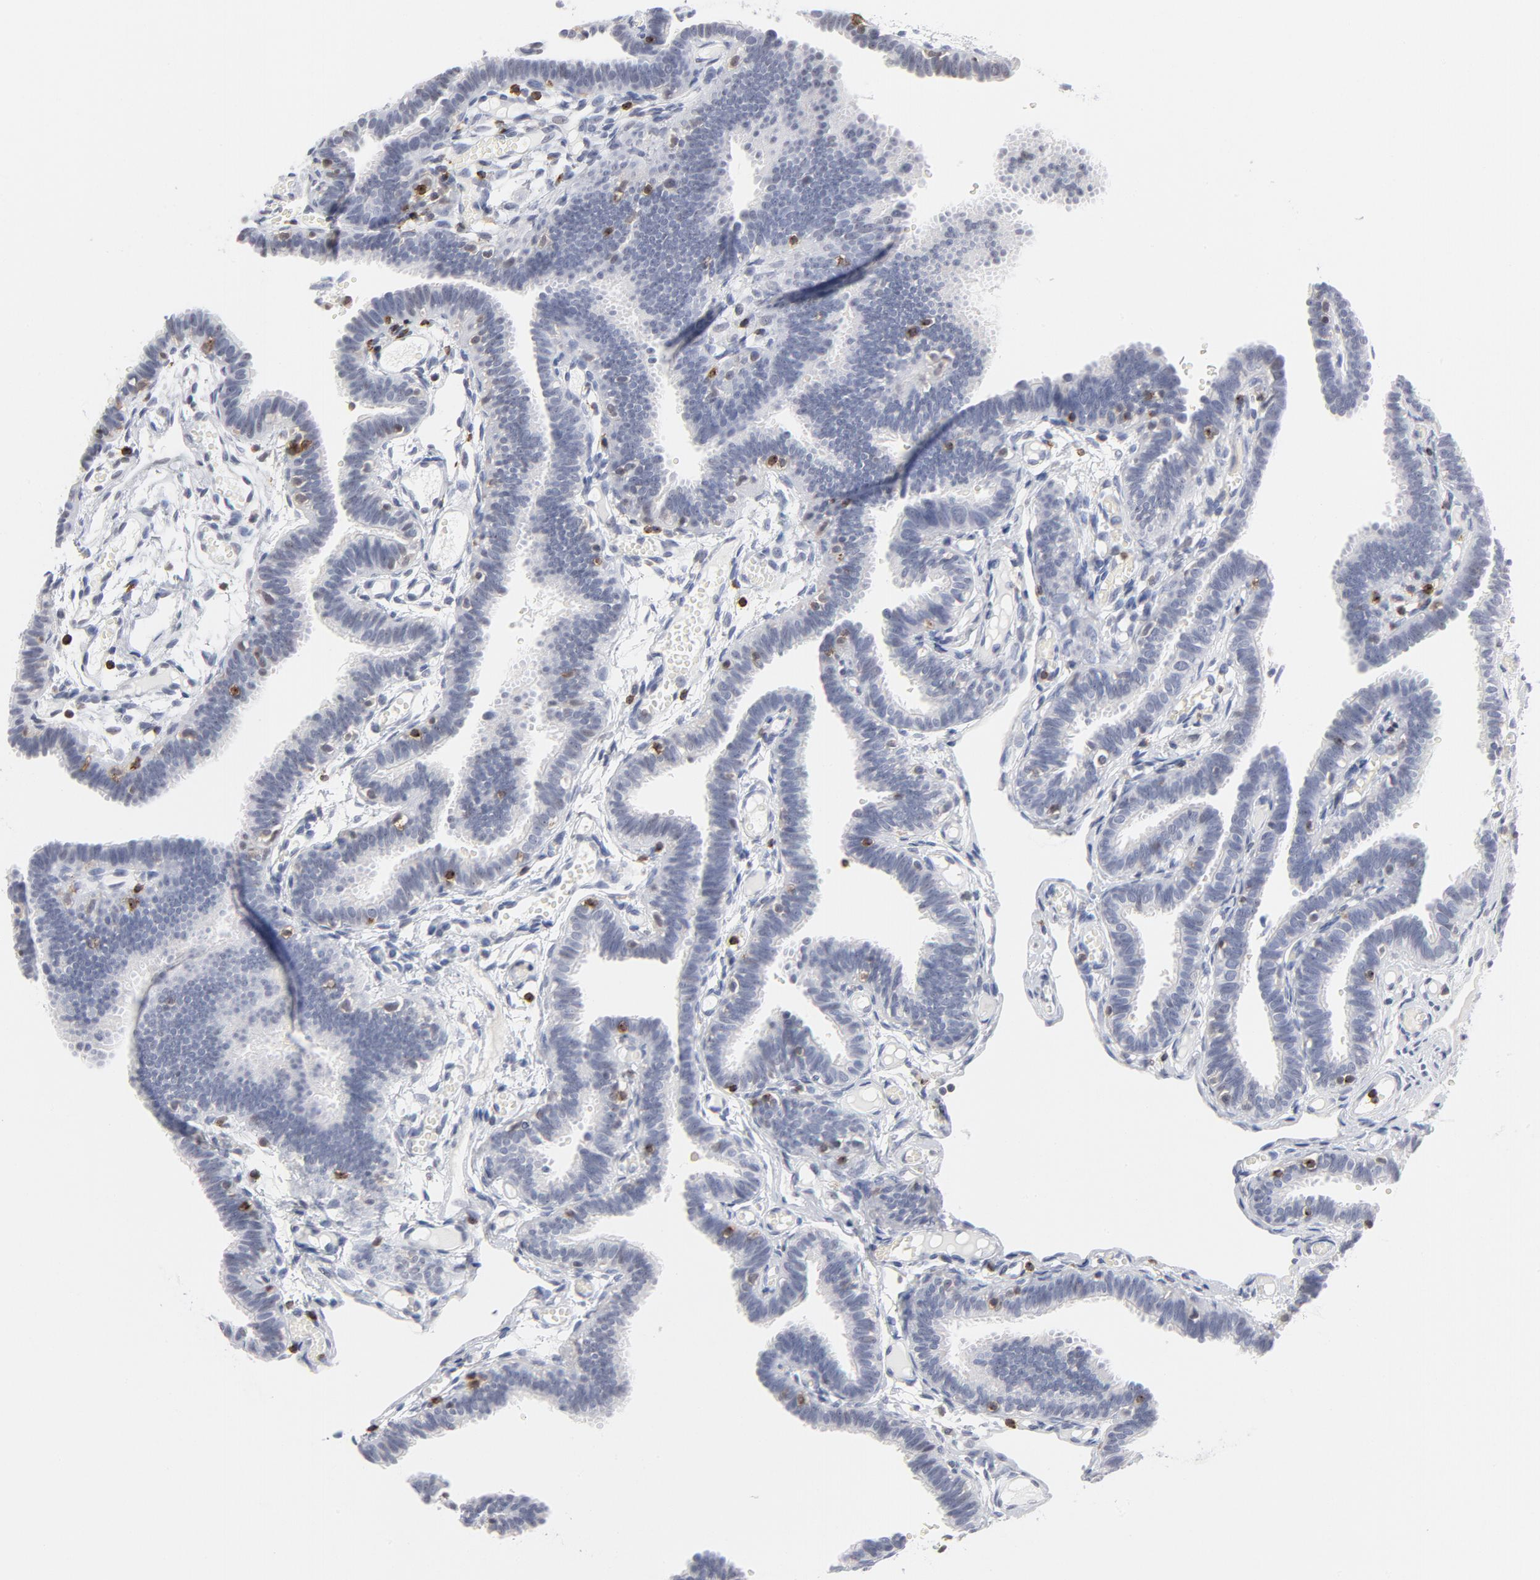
{"staining": {"intensity": "negative", "quantity": "none", "location": "none"}, "tissue": "fallopian tube", "cell_type": "Glandular cells", "image_type": "normal", "snomed": [{"axis": "morphology", "description": "Normal tissue, NOS"}, {"axis": "topography", "description": "Fallopian tube"}], "caption": "IHC micrograph of unremarkable fallopian tube stained for a protein (brown), which exhibits no positivity in glandular cells. (DAB (3,3'-diaminobenzidine) immunohistochemistry with hematoxylin counter stain).", "gene": "CD2", "patient": {"sex": "female", "age": 29}}